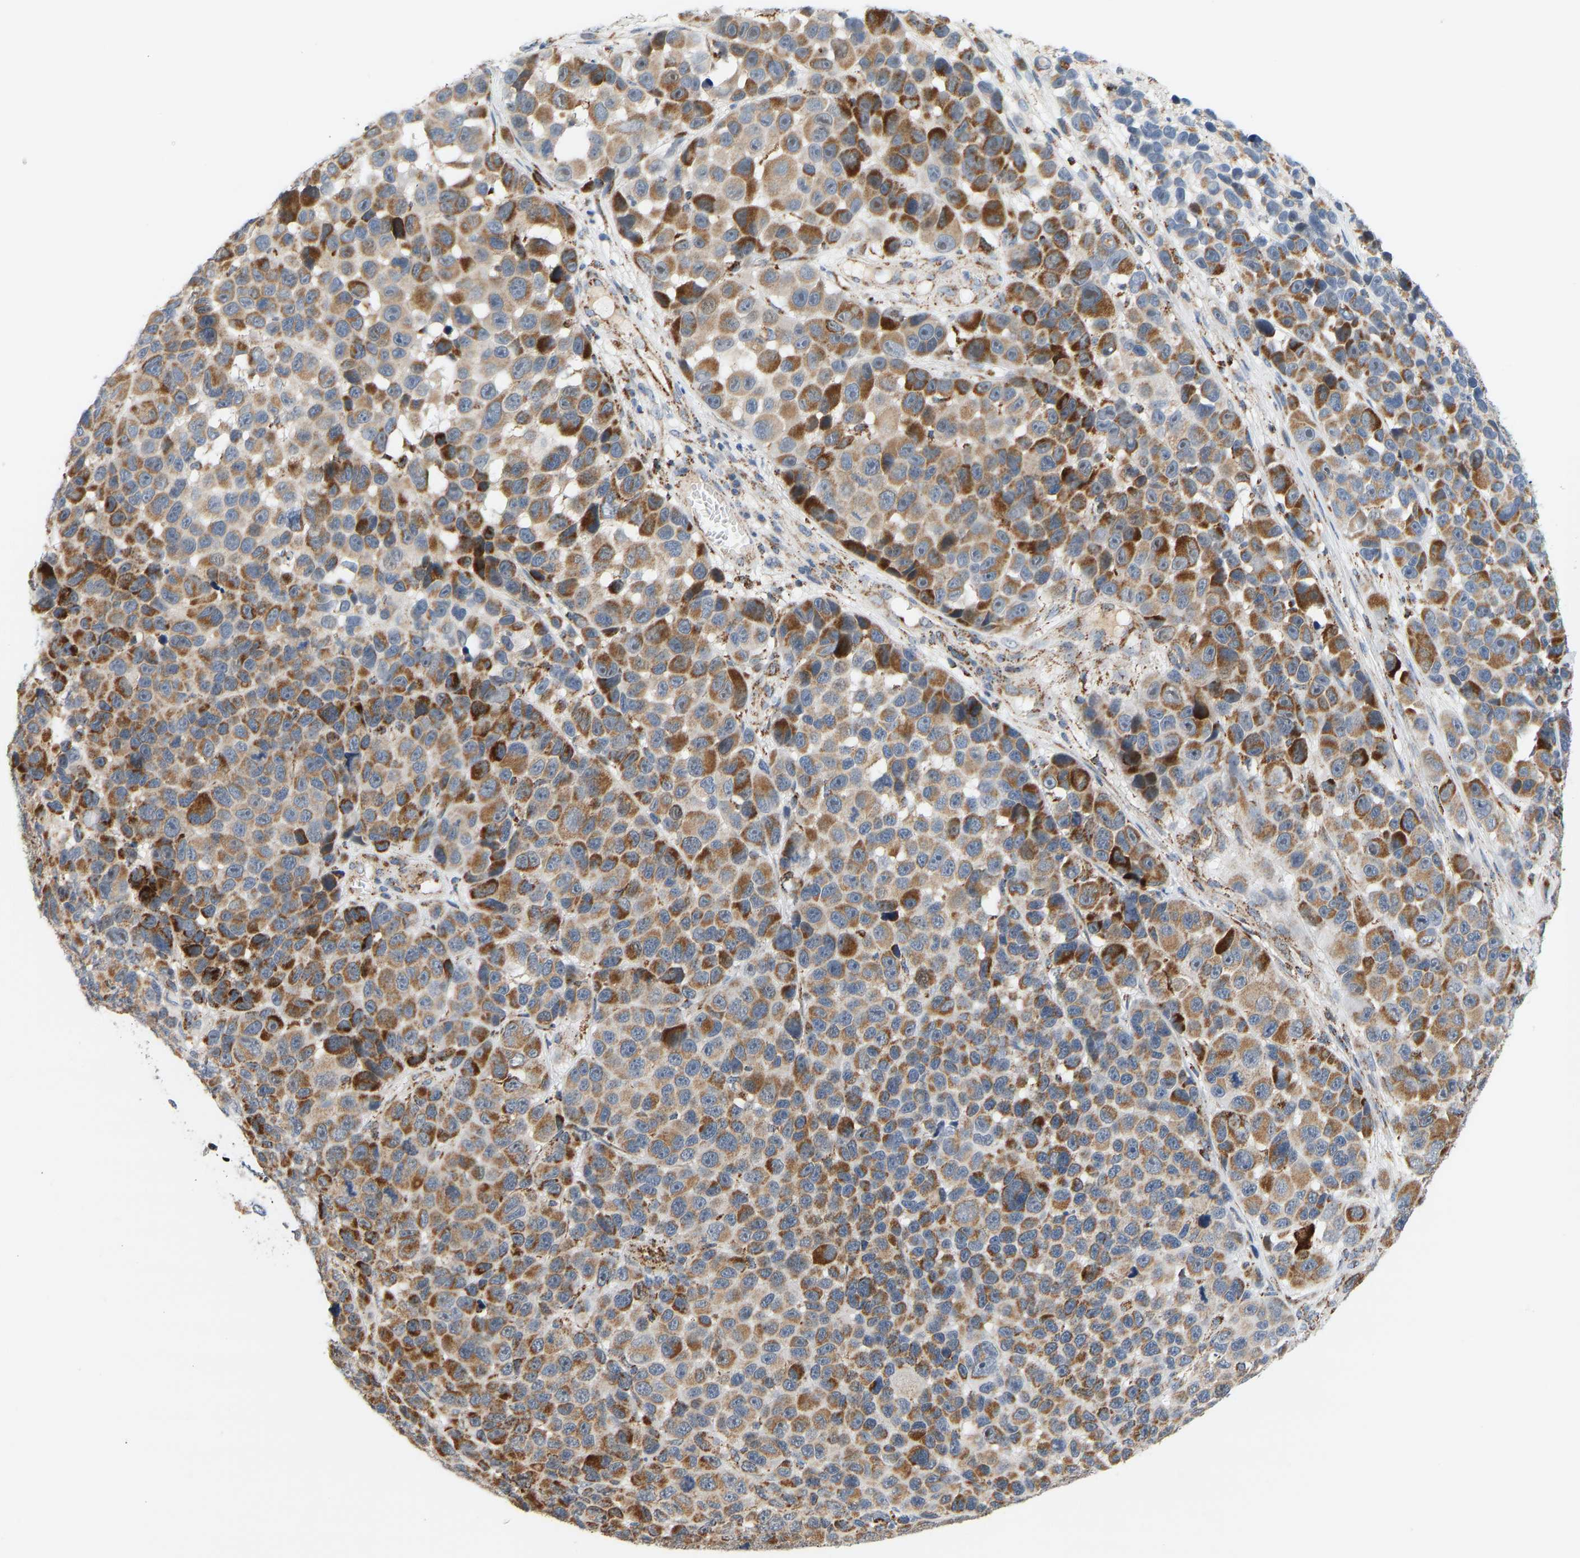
{"staining": {"intensity": "moderate", "quantity": ">75%", "location": "cytoplasmic/membranous"}, "tissue": "melanoma", "cell_type": "Tumor cells", "image_type": "cancer", "snomed": [{"axis": "morphology", "description": "Malignant melanoma, NOS"}, {"axis": "topography", "description": "Skin"}], "caption": "Melanoma stained with immunohistochemistry reveals moderate cytoplasmic/membranous expression in about >75% of tumor cells. The staining was performed using DAB to visualize the protein expression in brown, while the nuclei were stained in blue with hematoxylin (Magnification: 20x).", "gene": "GPSM2", "patient": {"sex": "male", "age": 53}}